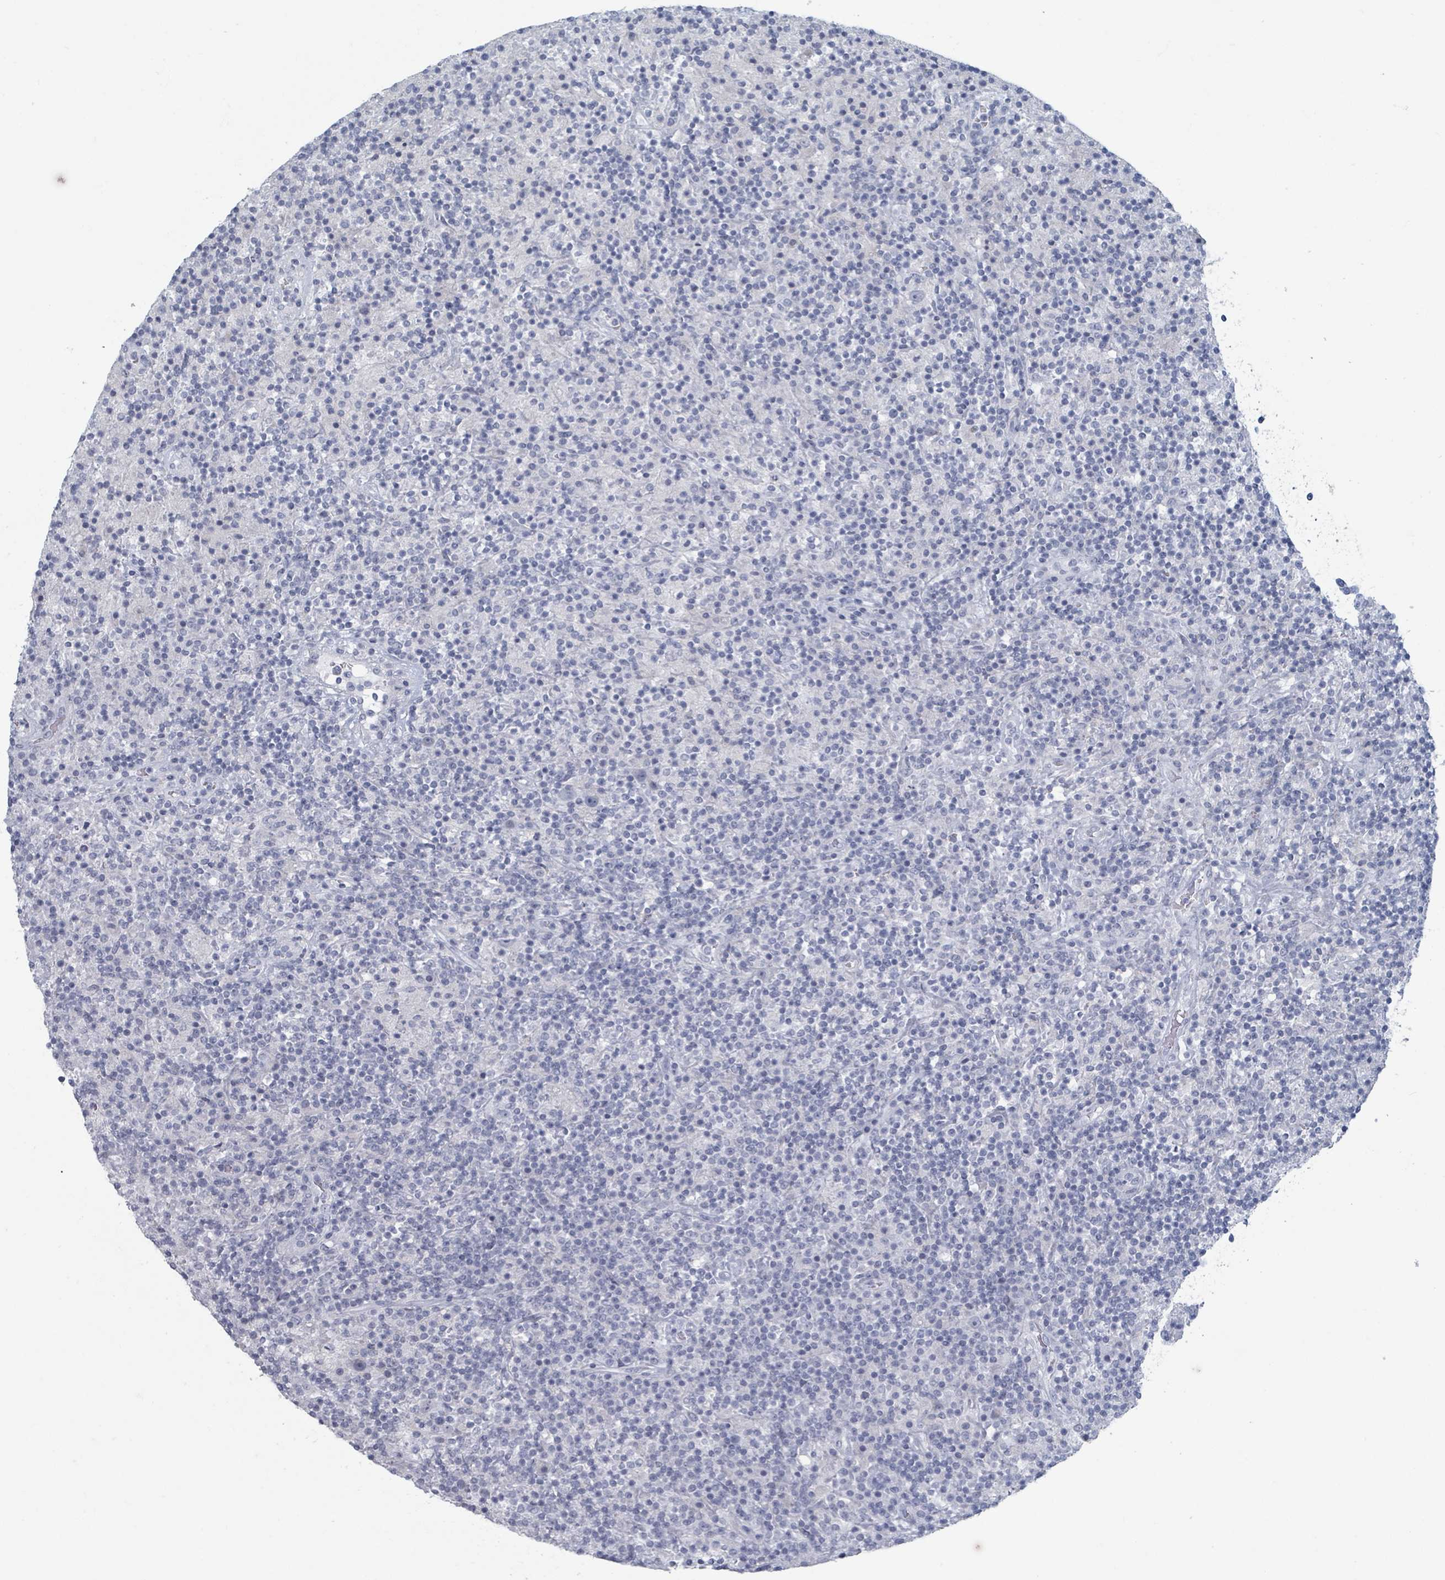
{"staining": {"intensity": "negative", "quantity": "none", "location": "none"}, "tissue": "lymphoma", "cell_type": "Tumor cells", "image_type": "cancer", "snomed": [{"axis": "morphology", "description": "Hodgkin's disease, NOS"}, {"axis": "topography", "description": "Lymph node"}], "caption": "The immunohistochemistry (IHC) micrograph has no significant expression in tumor cells of lymphoma tissue.", "gene": "HEATR5A", "patient": {"sex": "male", "age": 70}}